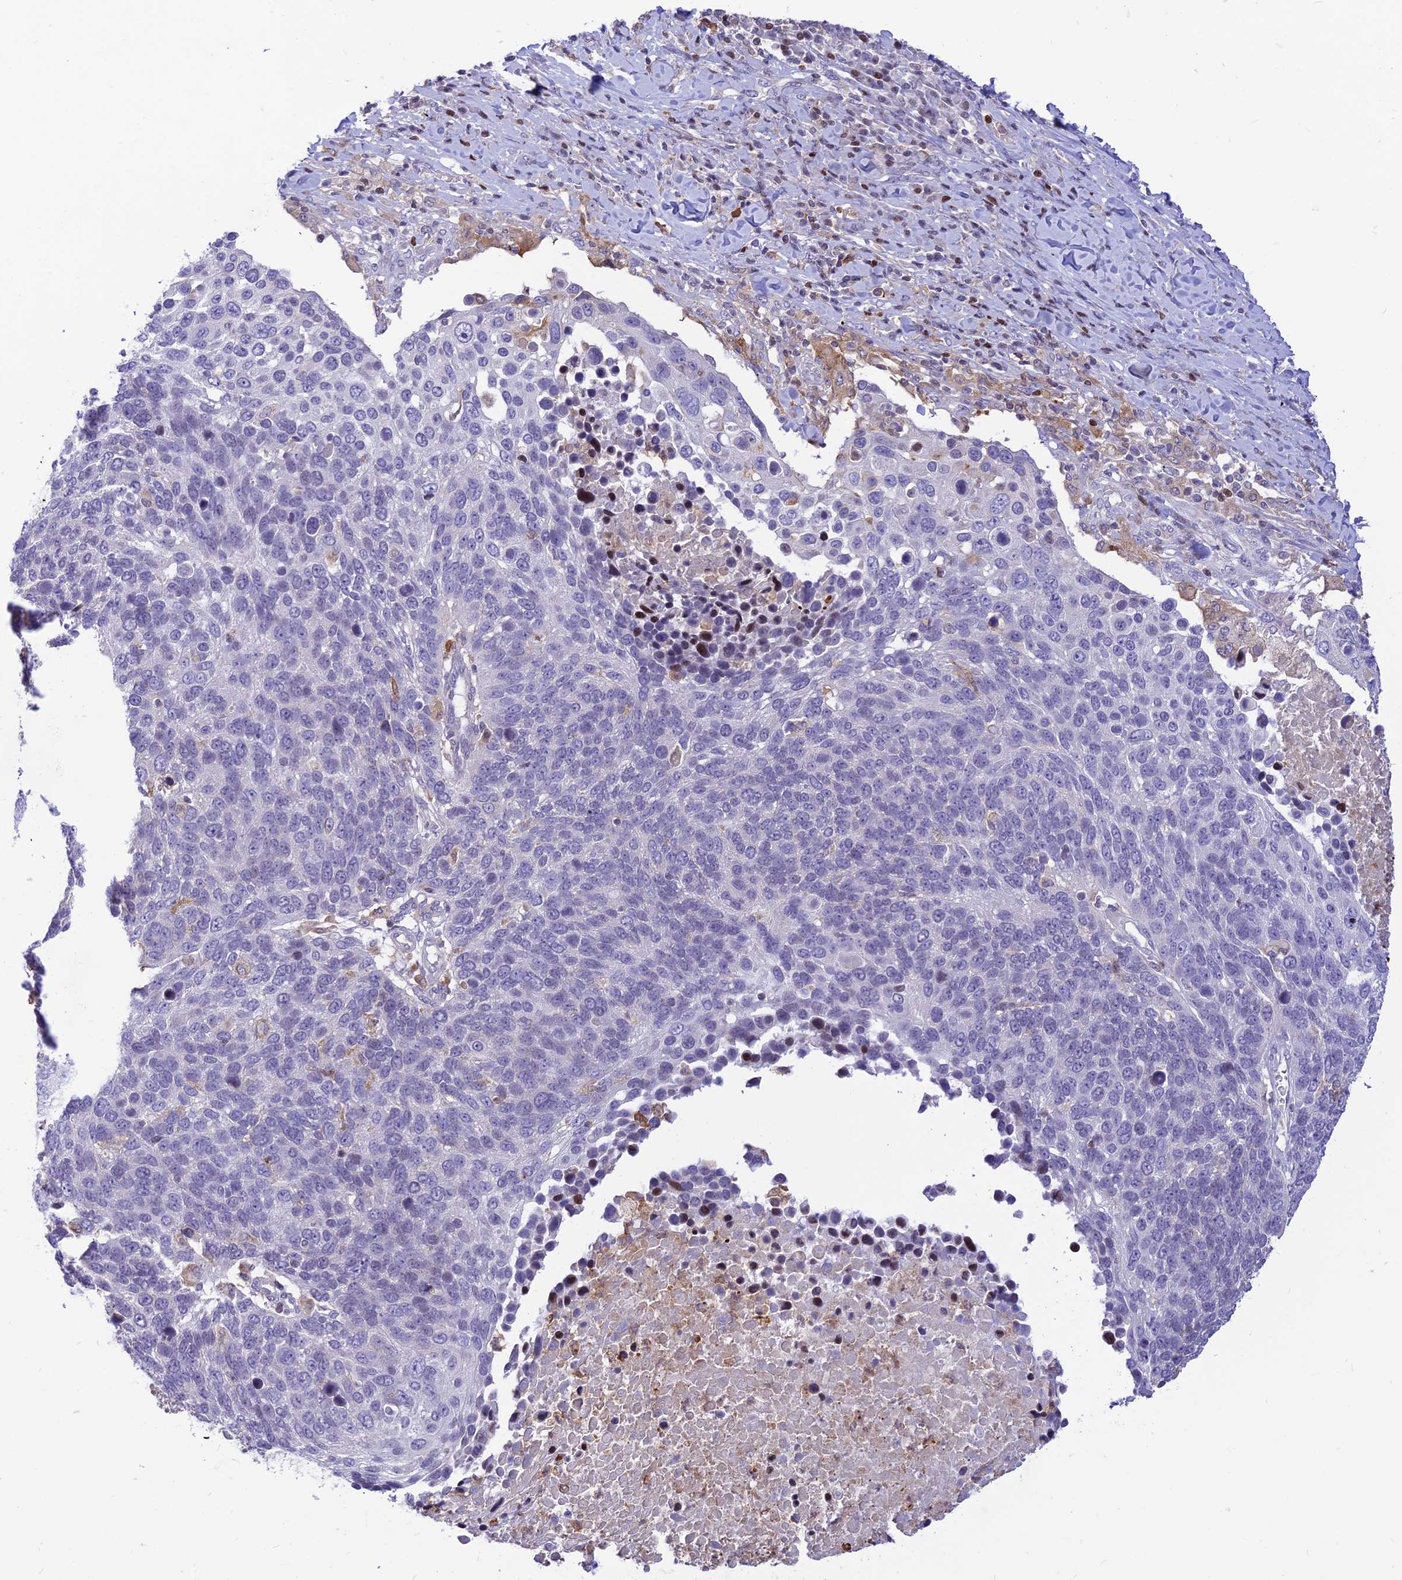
{"staining": {"intensity": "negative", "quantity": "none", "location": "none"}, "tissue": "lung cancer", "cell_type": "Tumor cells", "image_type": "cancer", "snomed": [{"axis": "morphology", "description": "Normal tissue, NOS"}, {"axis": "morphology", "description": "Squamous cell carcinoma, NOS"}, {"axis": "topography", "description": "Lymph node"}, {"axis": "topography", "description": "Lung"}], "caption": "Photomicrograph shows no significant protein staining in tumor cells of lung cancer.", "gene": "FAM186B", "patient": {"sex": "male", "age": 66}}